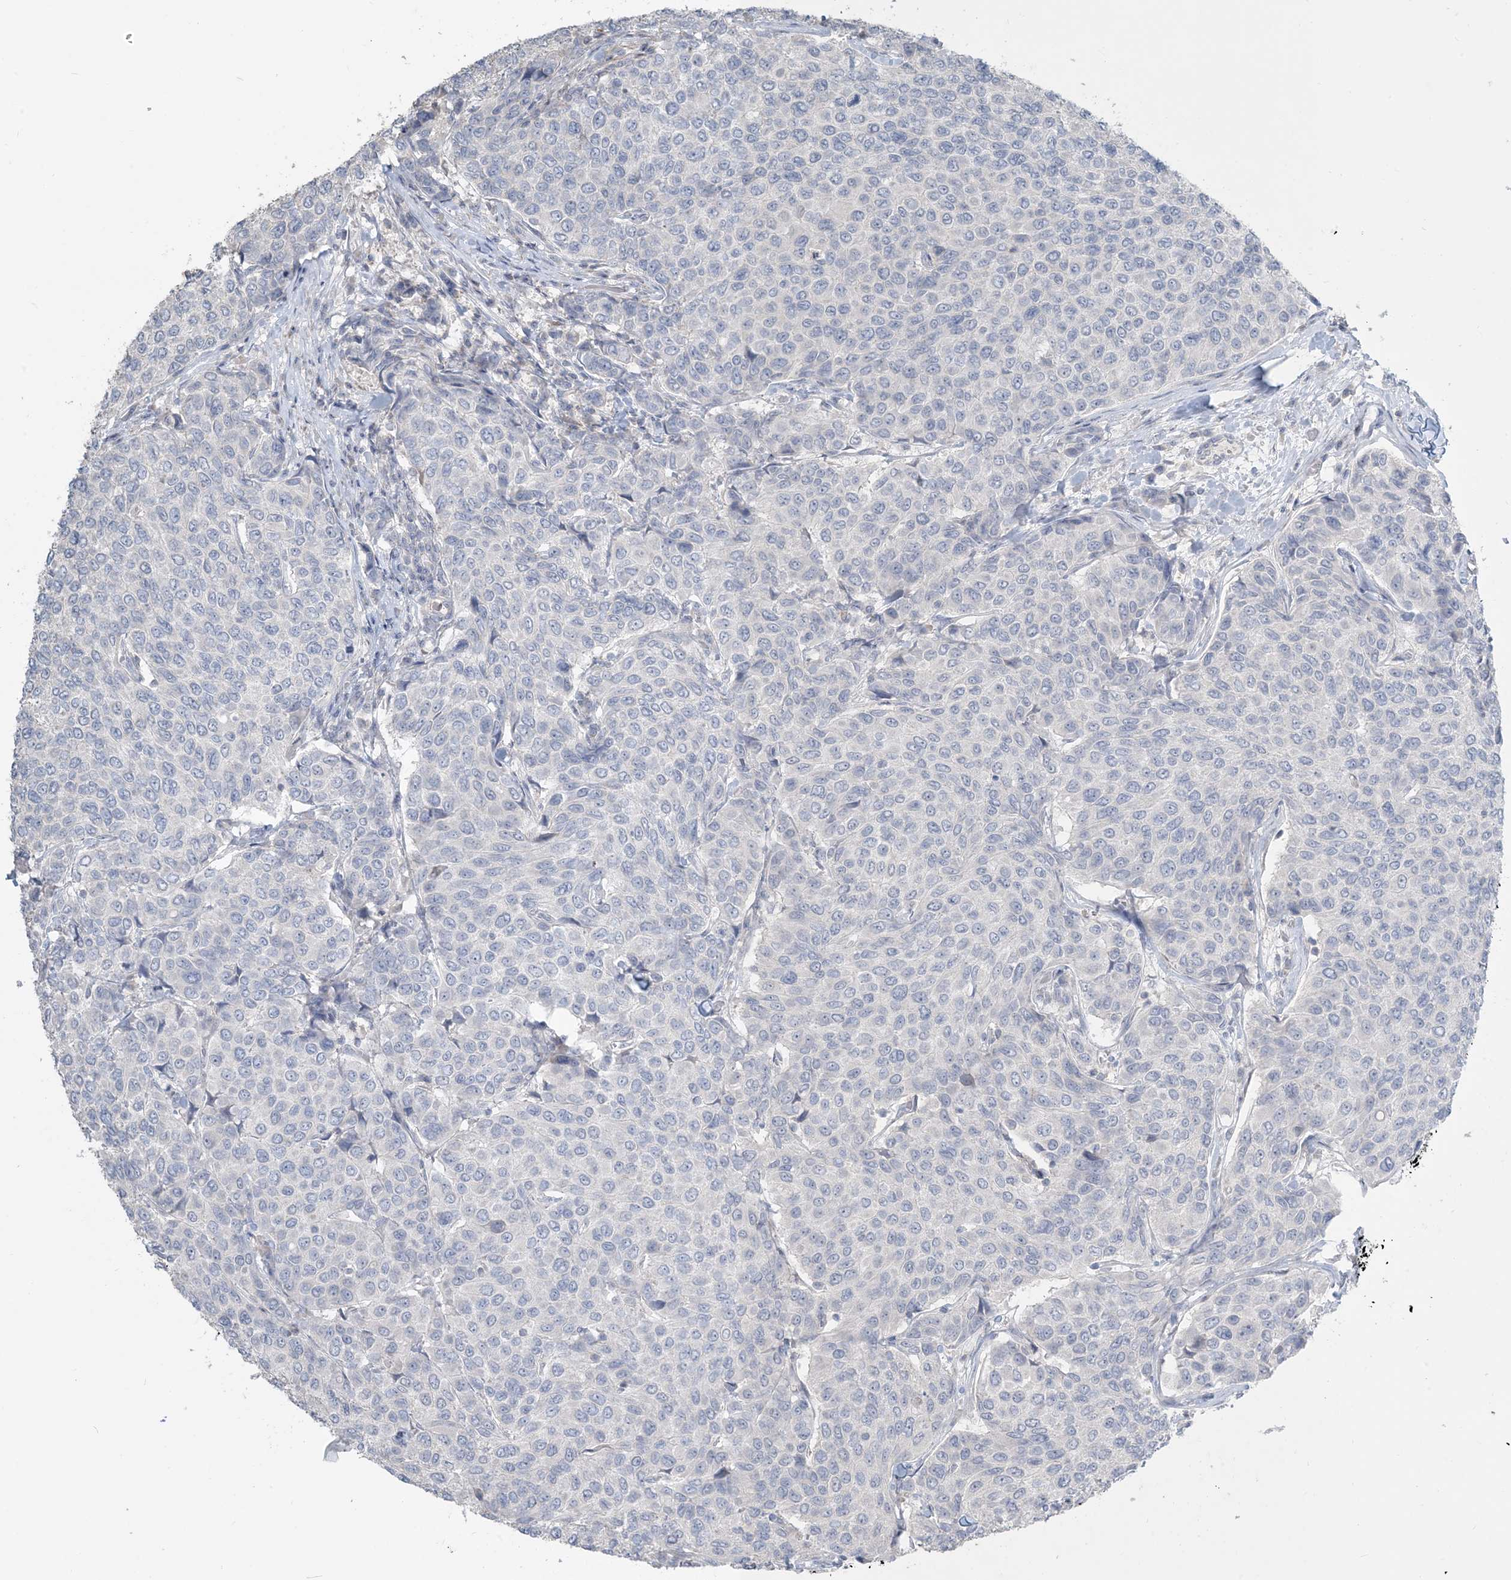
{"staining": {"intensity": "negative", "quantity": "none", "location": "none"}, "tissue": "breast cancer", "cell_type": "Tumor cells", "image_type": "cancer", "snomed": [{"axis": "morphology", "description": "Duct carcinoma"}, {"axis": "topography", "description": "Breast"}], "caption": "The immunohistochemistry (IHC) micrograph has no significant expression in tumor cells of breast invasive ductal carcinoma tissue.", "gene": "NPHS2", "patient": {"sex": "female", "age": 55}}